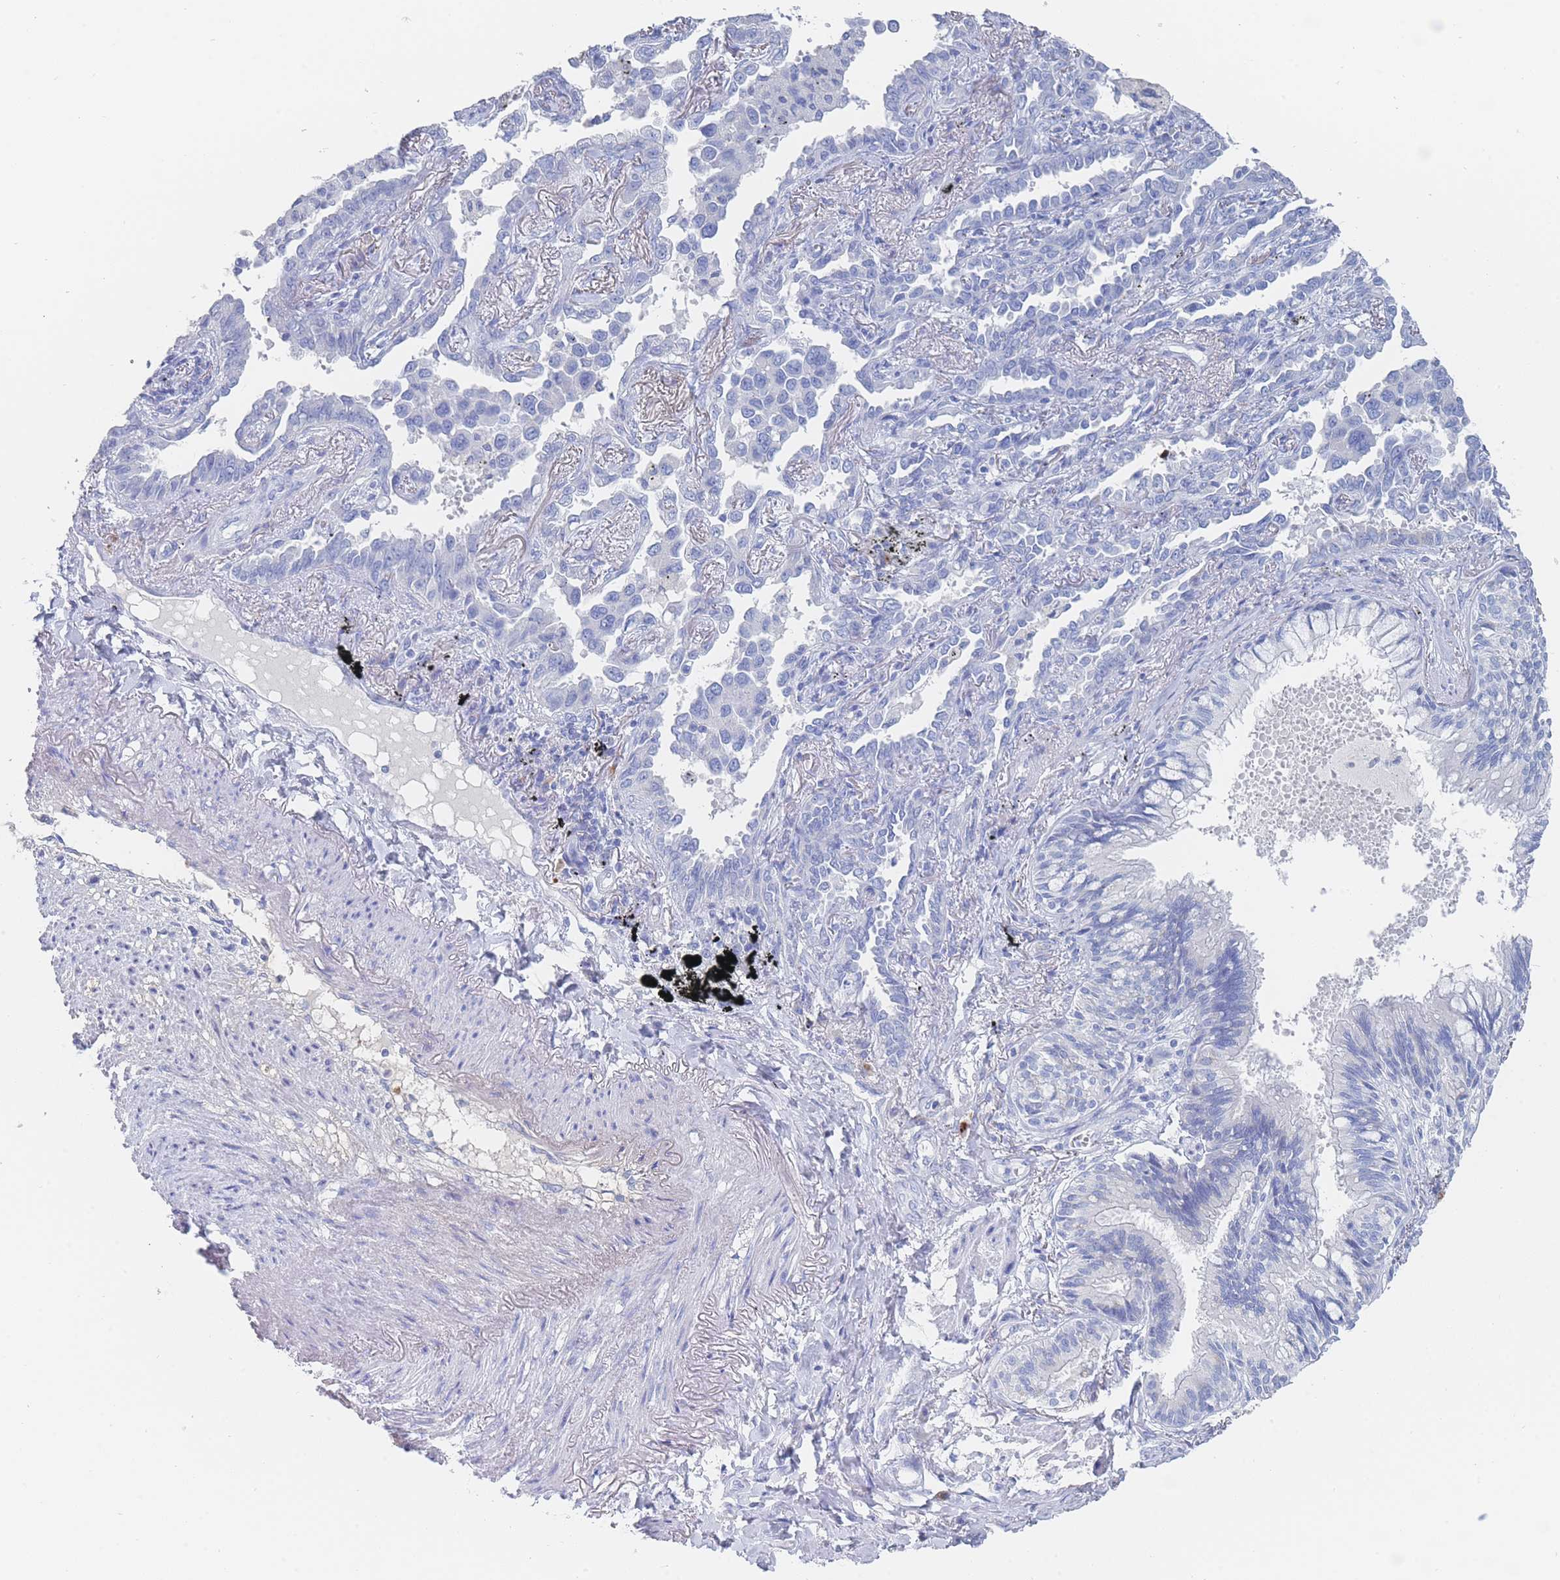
{"staining": {"intensity": "negative", "quantity": "none", "location": "none"}, "tissue": "lung cancer", "cell_type": "Tumor cells", "image_type": "cancer", "snomed": [{"axis": "morphology", "description": "Adenocarcinoma, NOS"}, {"axis": "topography", "description": "Lung"}], "caption": "Tumor cells show no significant expression in lung cancer.", "gene": "SLC25A35", "patient": {"sex": "male", "age": 67}}